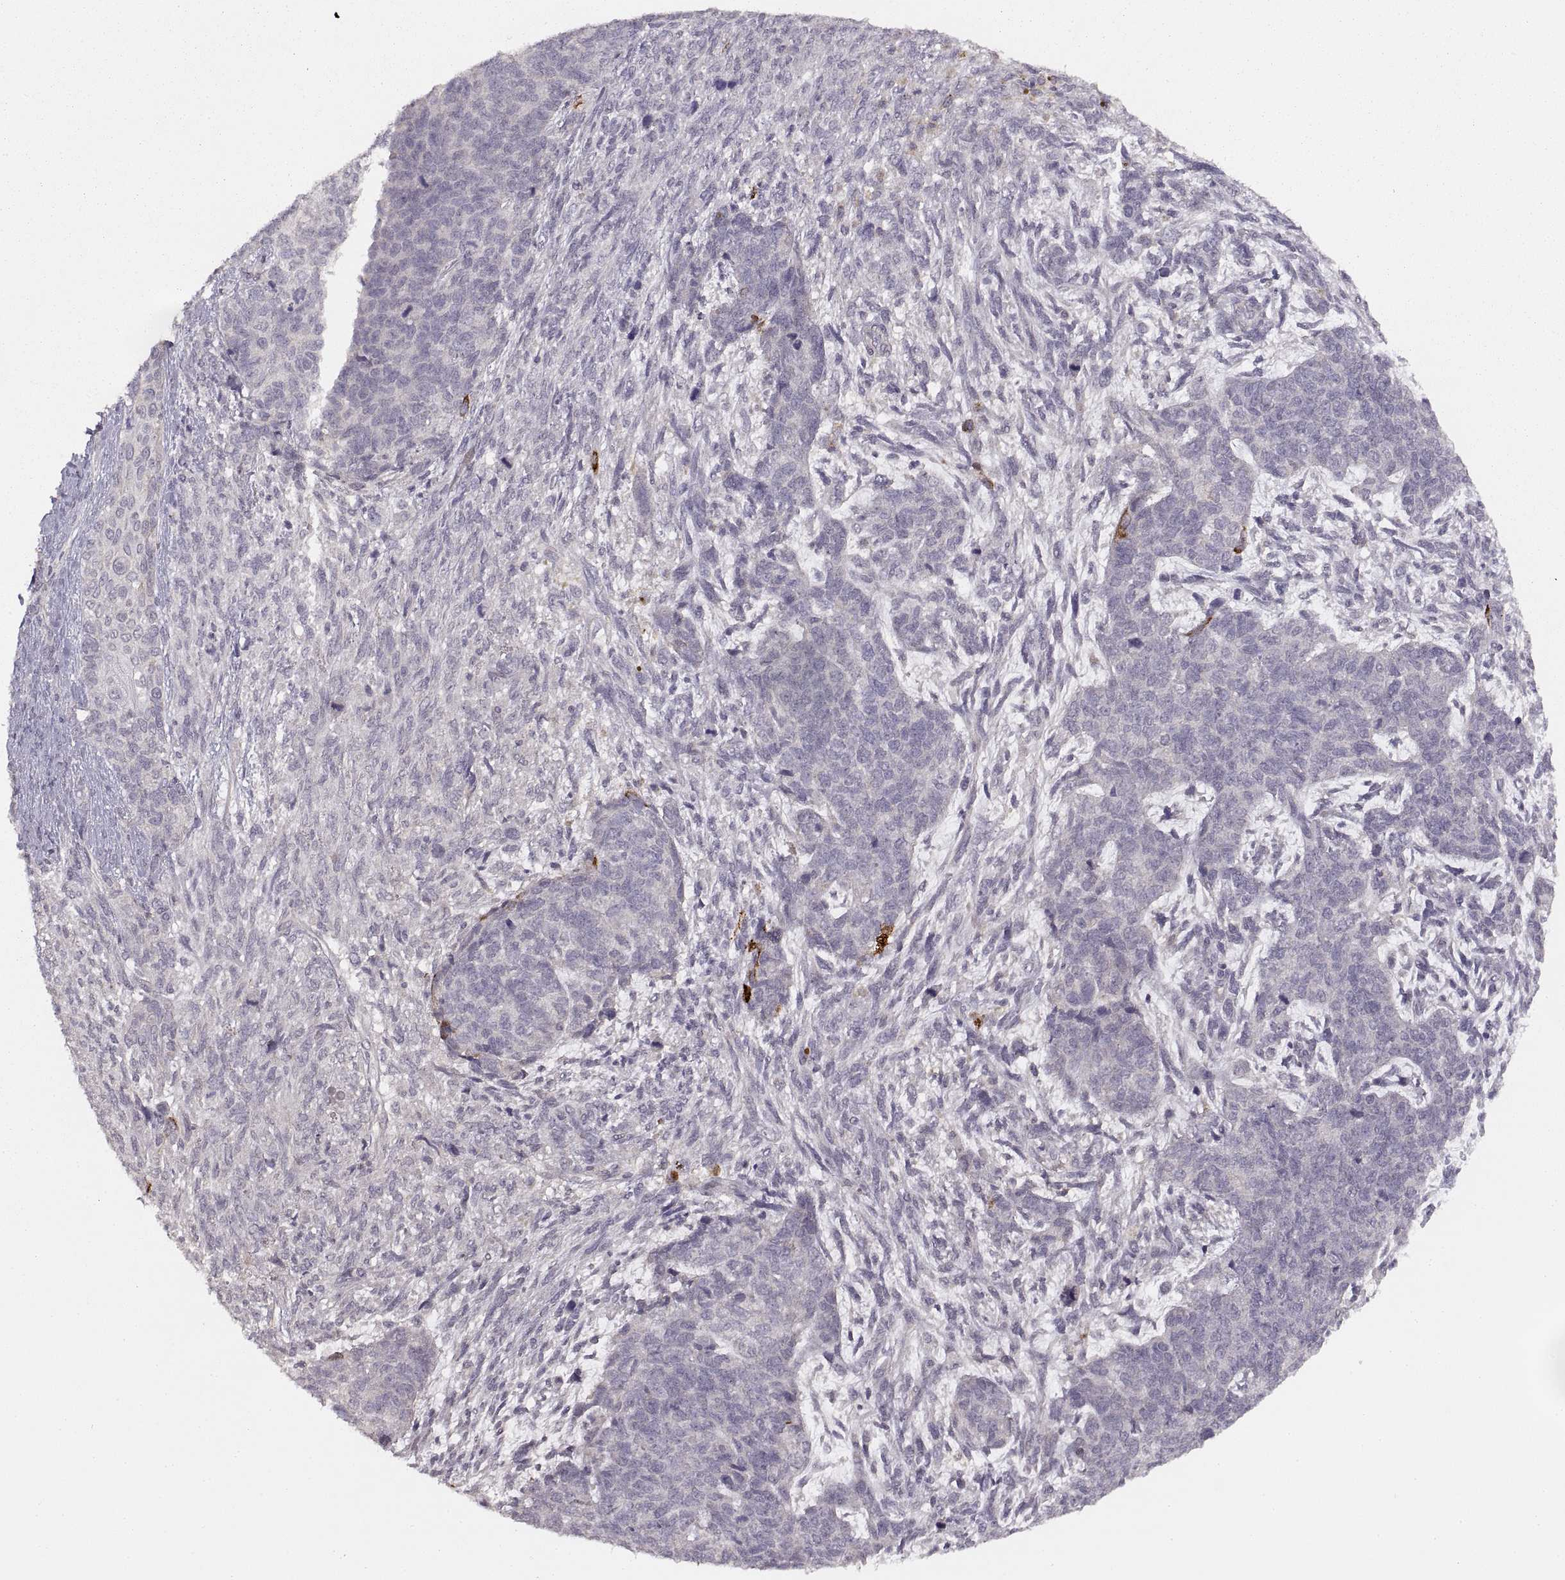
{"staining": {"intensity": "negative", "quantity": "none", "location": "none"}, "tissue": "cervical cancer", "cell_type": "Tumor cells", "image_type": "cancer", "snomed": [{"axis": "morphology", "description": "Squamous cell carcinoma, NOS"}, {"axis": "topography", "description": "Cervix"}], "caption": "A histopathology image of human cervical cancer is negative for staining in tumor cells.", "gene": "LAMC2", "patient": {"sex": "female", "age": 63}}